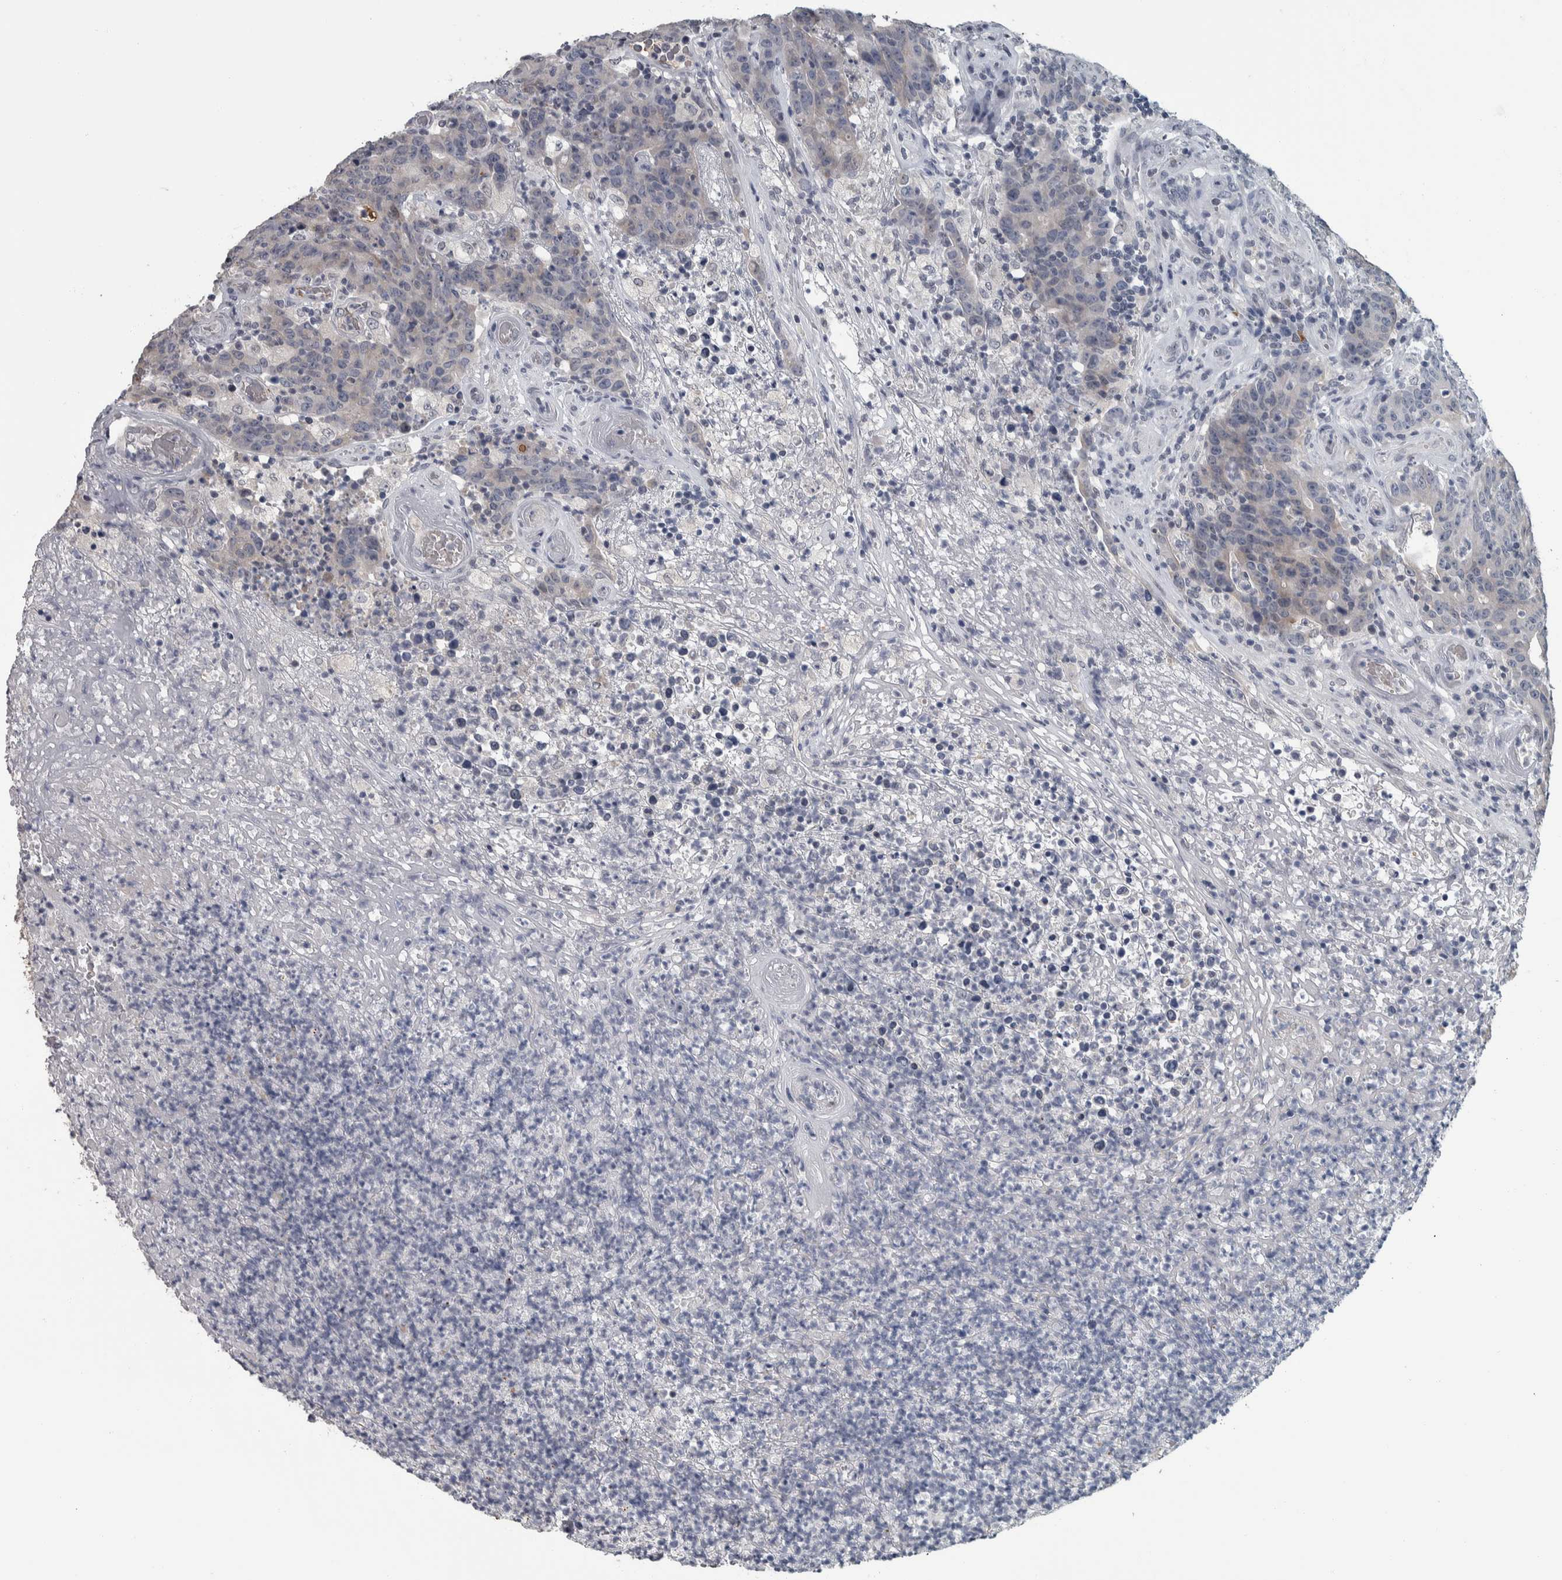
{"staining": {"intensity": "negative", "quantity": "none", "location": "none"}, "tissue": "colorectal cancer", "cell_type": "Tumor cells", "image_type": "cancer", "snomed": [{"axis": "morphology", "description": "Normal tissue, NOS"}, {"axis": "morphology", "description": "Adenocarcinoma, NOS"}, {"axis": "topography", "description": "Colon"}], "caption": "An image of colorectal cancer (adenocarcinoma) stained for a protein demonstrates no brown staining in tumor cells.", "gene": "CAVIN4", "patient": {"sex": "female", "age": 75}}